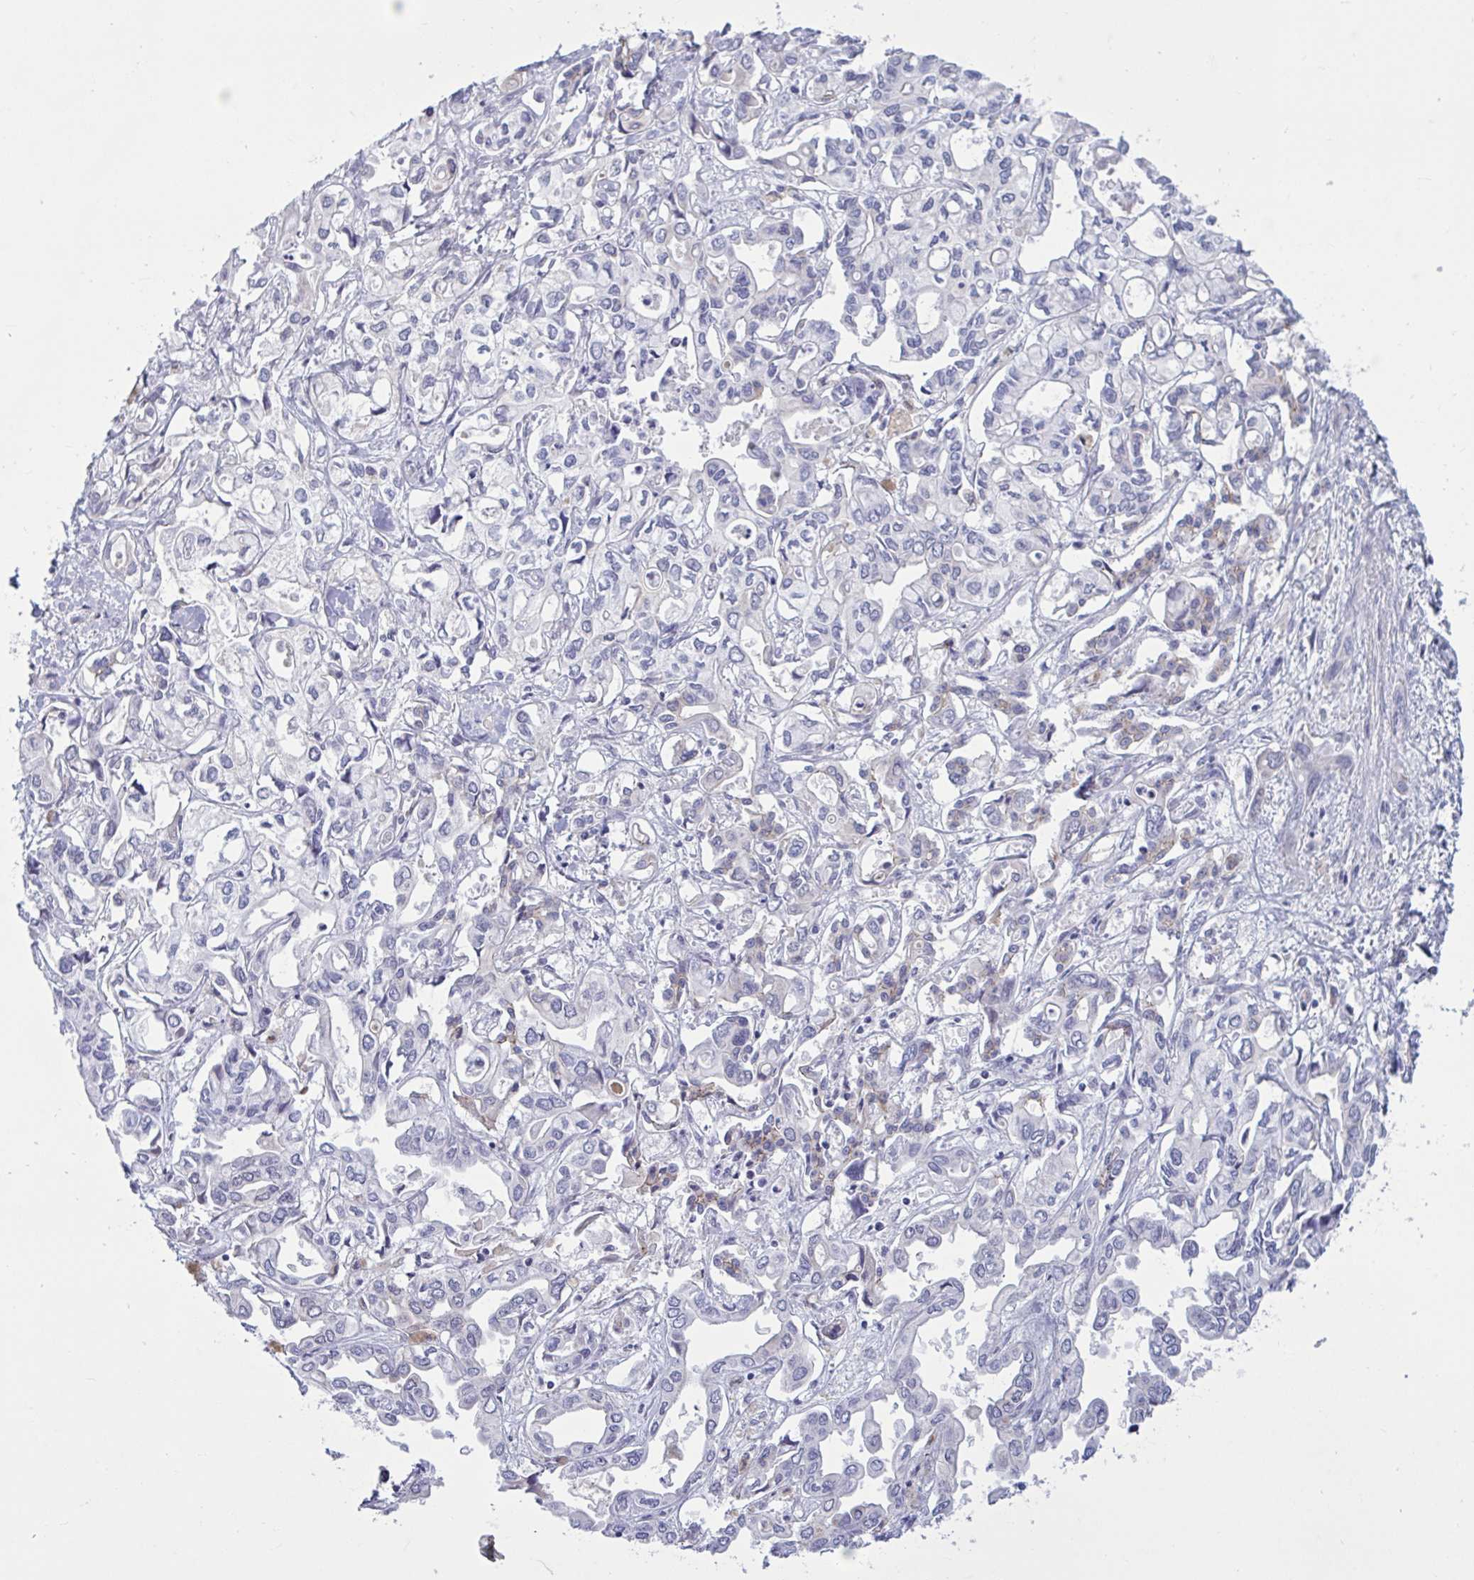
{"staining": {"intensity": "negative", "quantity": "none", "location": "none"}, "tissue": "liver cancer", "cell_type": "Tumor cells", "image_type": "cancer", "snomed": [{"axis": "morphology", "description": "Cholangiocarcinoma"}, {"axis": "topography", "description": "Liver"}], "caption": "An immunohistochemistry (IHC) image of cholangiocarcinoma (liver) is shown. There is no staining in tumor cells of cholangiocarcinoma (liver). (Stains: DAB (3,3'-diaminobenzidine) immunohistochemistry (IHC) with hematoxylin counter stain, Microscopy: brightfield microscopy at high magnification).", "gene": "CNGB3", "patient": {"sex": "female", "age": 64}}